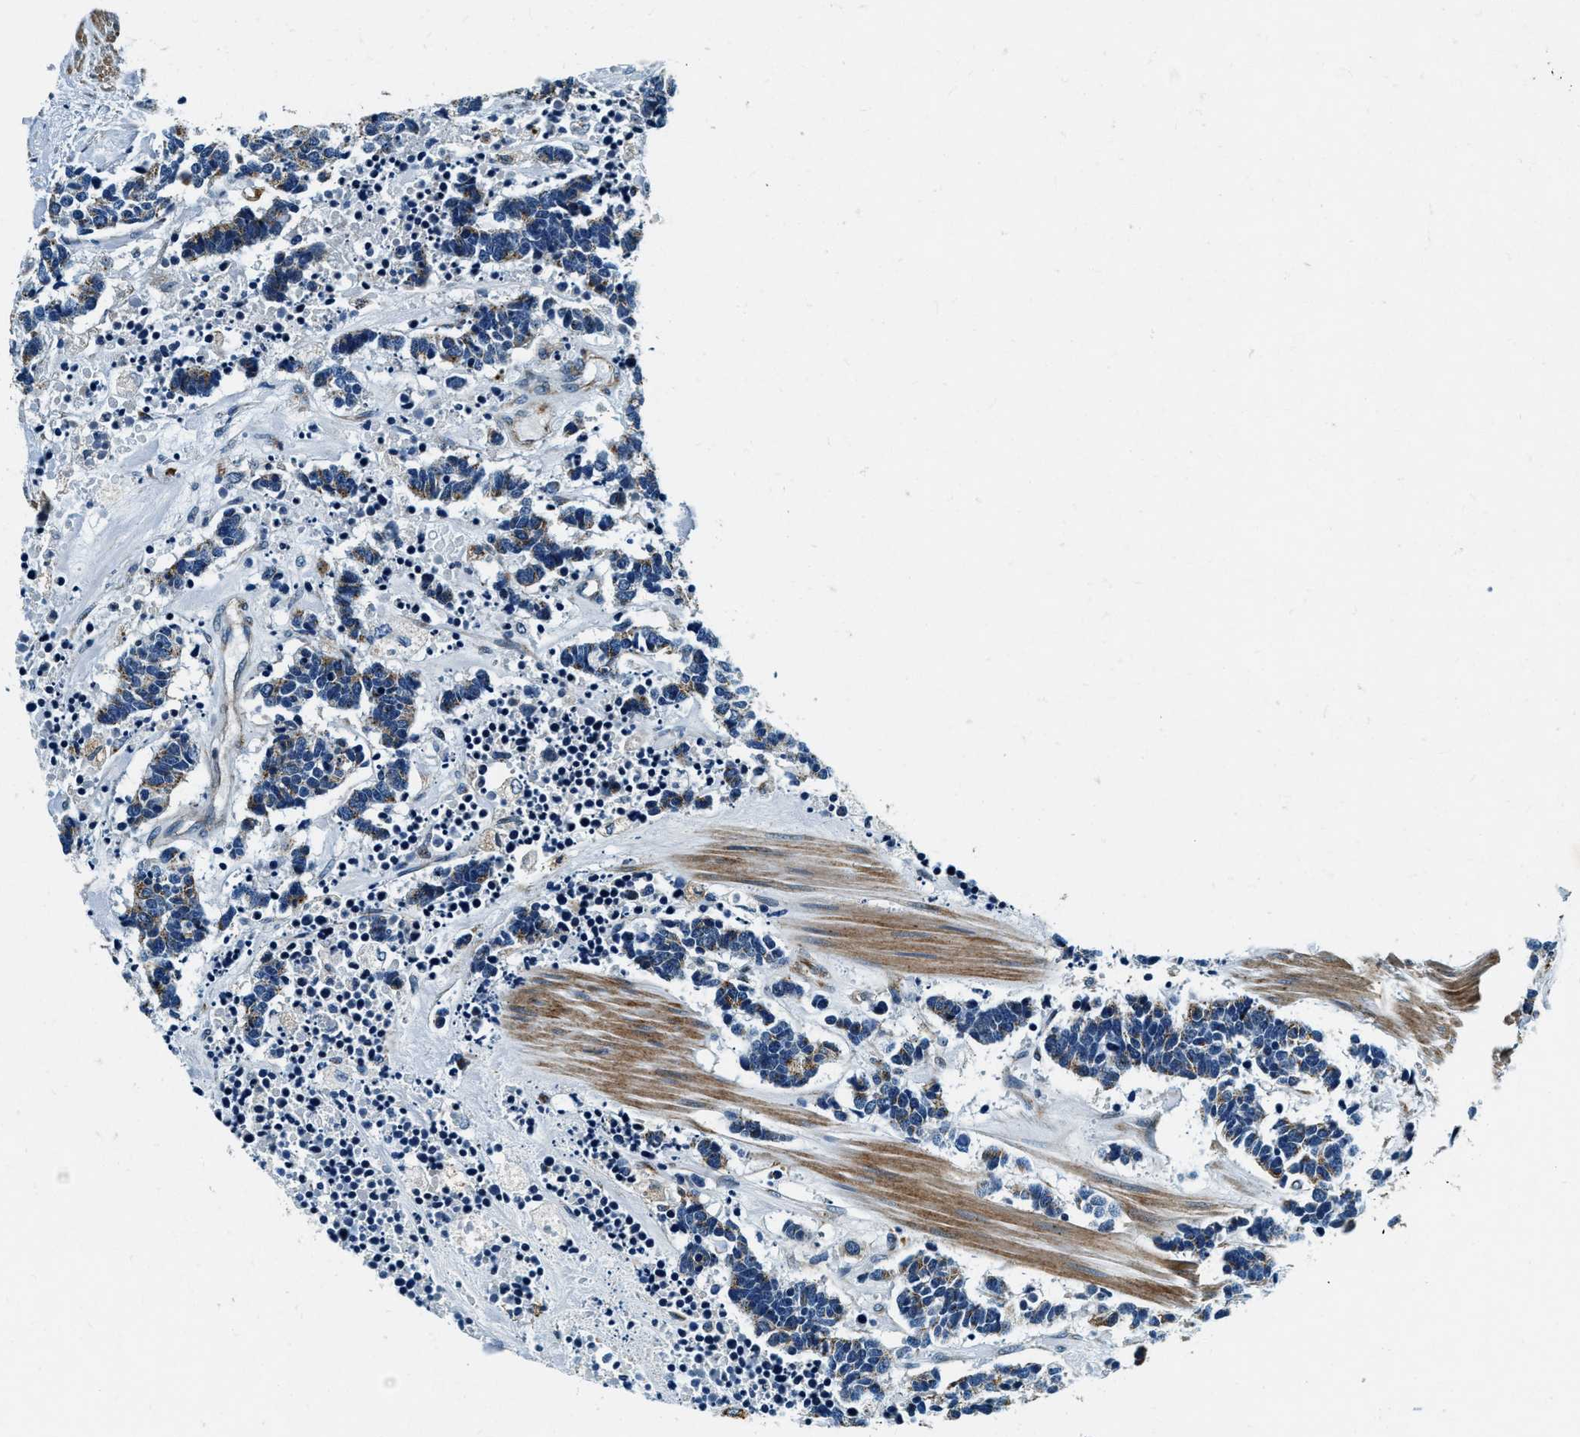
{"staining": {"intensity": "moderate", "quantity": "<25%", "location": "cytoplasmic/membranous"}, "tissue": "carcinoid", "cell_type": "Tumor cells", "image_type": "cancer", "snomed": [{"axis": "morphology", "description": "Carcinoma, NOS"}, {"axis": "morphology", "description": "Carcinoid, malignant, NOS"}, {"axis": "topography", "description": "Urinary bladder"}], "caption": "An image of human carcinoma stained for a protein exhibits moderate cytoplasmic/membranous brown staining in tumor cells.", "gene": "C2orf66", "patient": {"sex": "male", "age": 57}}